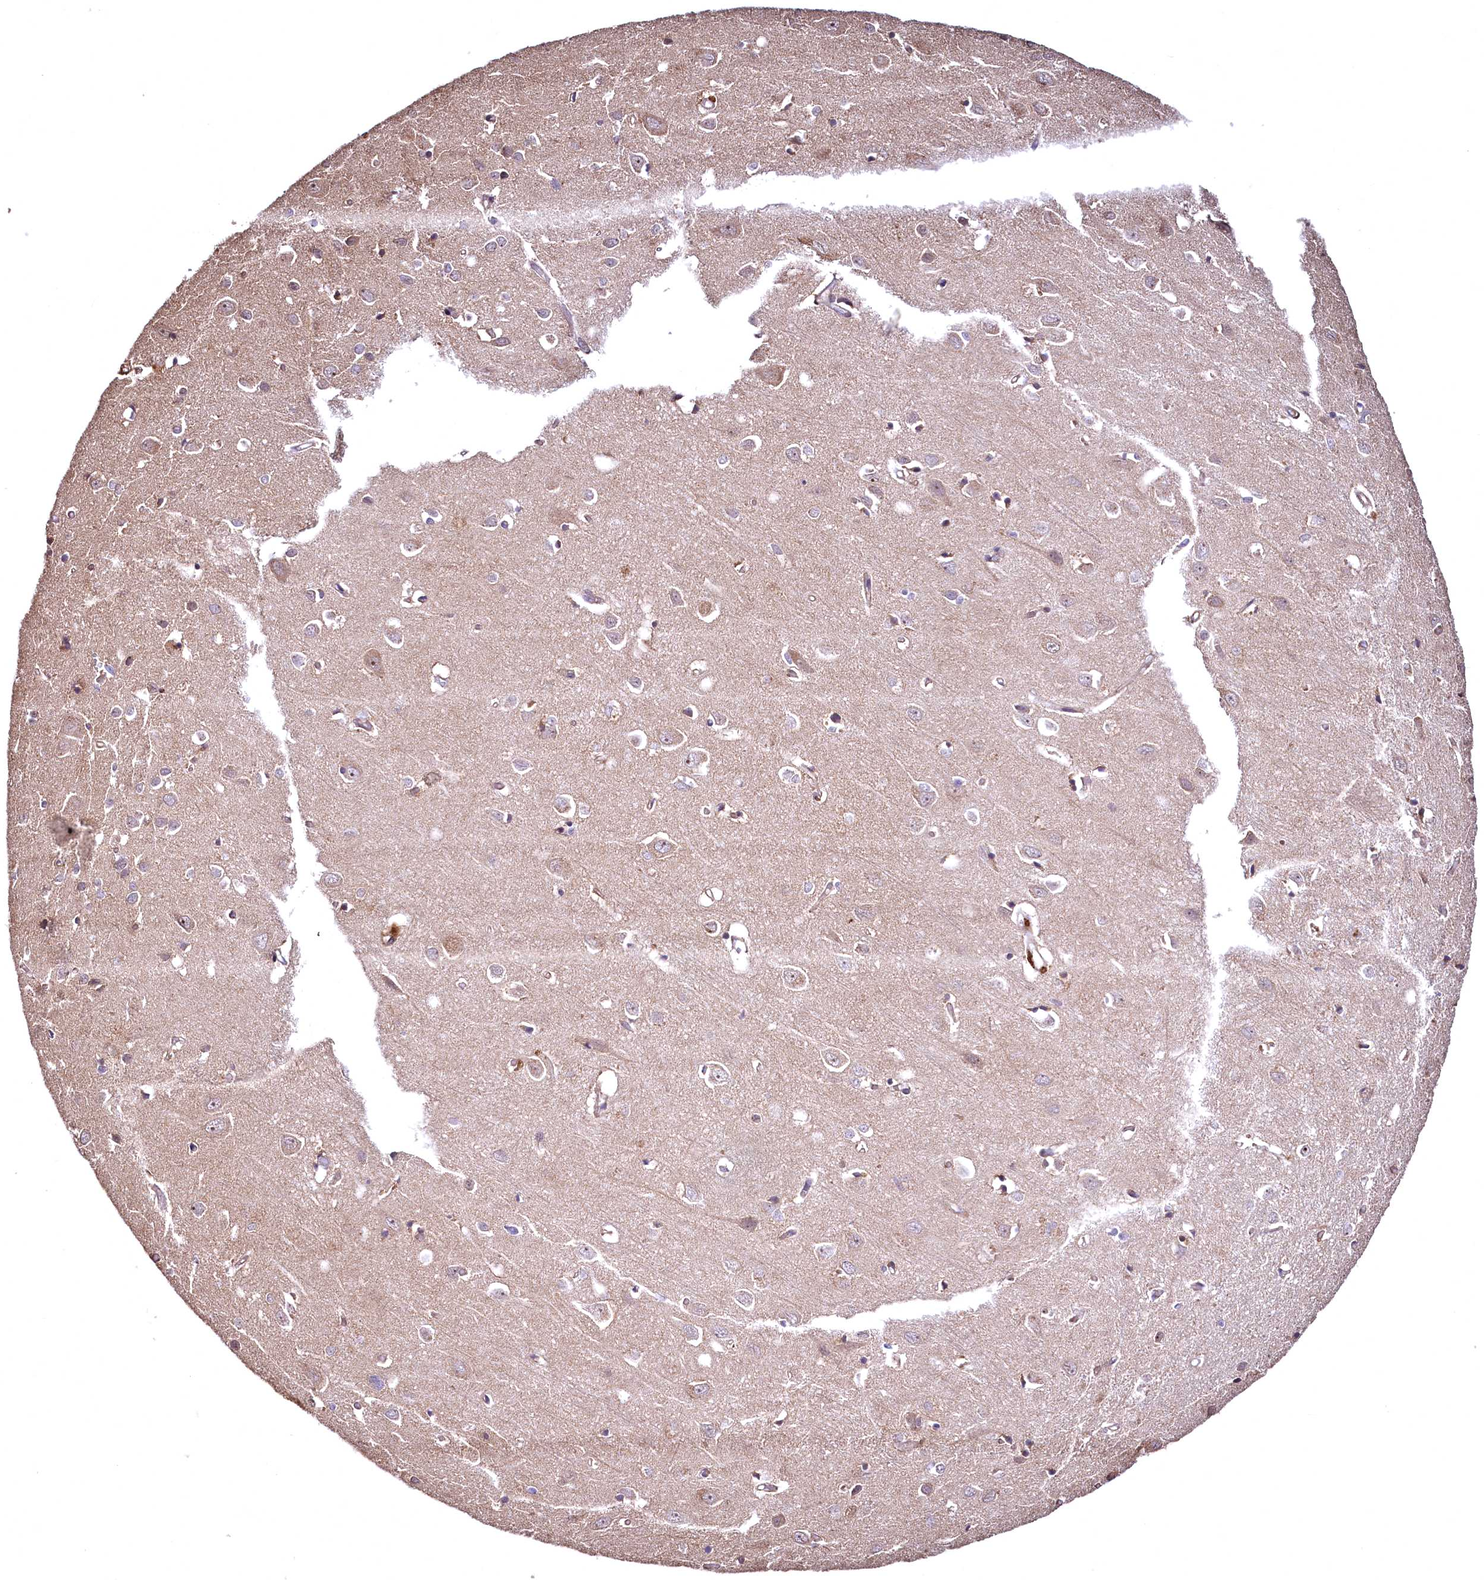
{"staining": {"intensity": "moderate", "quantity": "25%-75%", "location": "cytoplasmic/membranous"}, "tissue": "cerebral cortex", "cell_type": "Endothelial cells", "image_type": "normal", "snomed": [{"axis": "morphology", "description": "Normal tissue, NOS"}, {"axis": "topography", "description": "Cerebral cortex"}], "caption": "Cerebral cortex stained for a protein shows moderate cytoplasmic/membranous positivity in endothelial cells. (Stains: DAB (3,3'-diaminobenzidine) in brown, nuclei in blue, Microscopy: brightfield microscopy at high magnification).", "gene": "TBCEL", "patient": {"sex": "female", "age": 64}}